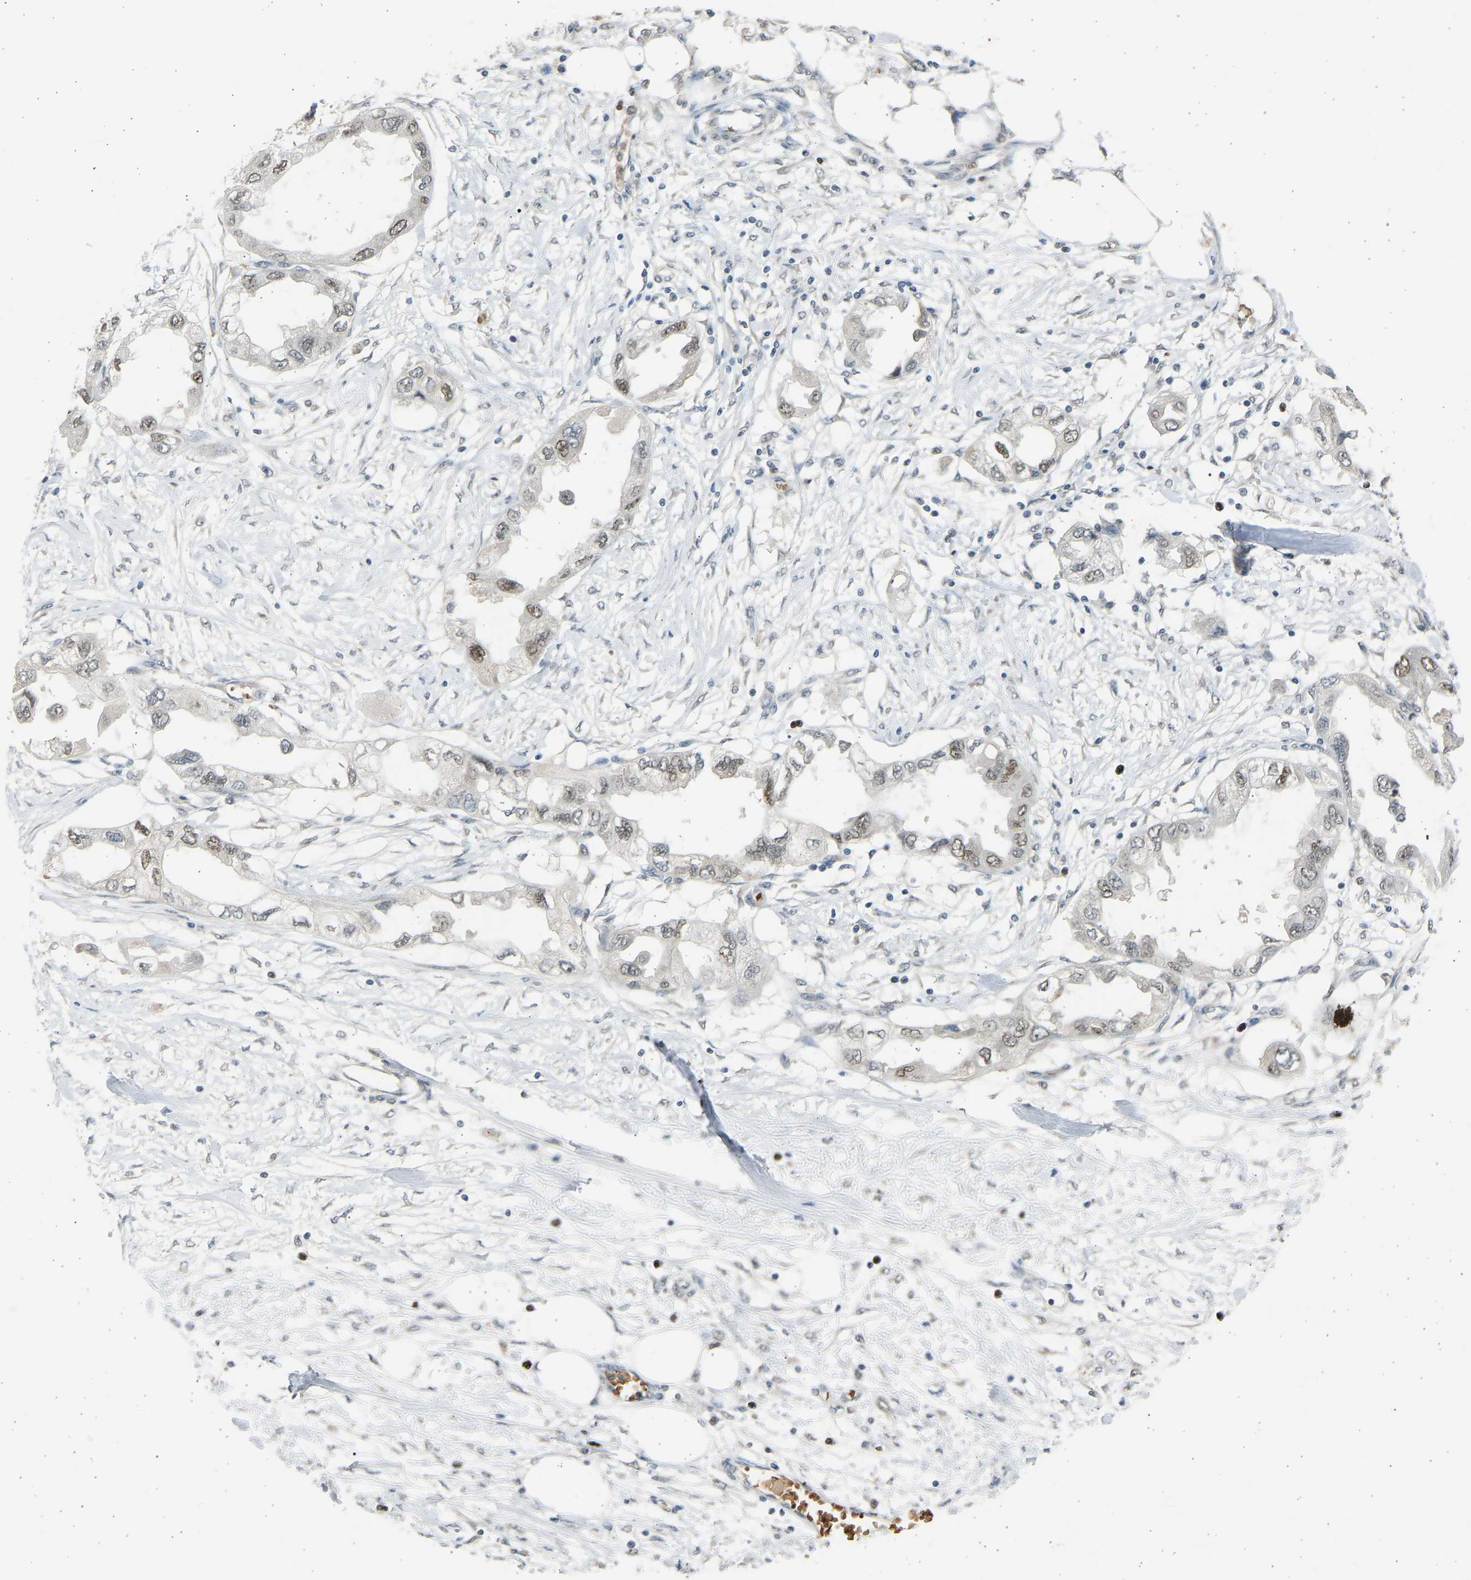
{"staining": {"intensity": "weak", "quantity": "<25%", "location": "nuclear"}, "tissue": "endometrial cancer", "cell_type": "Tumor cells", "image_type": "cancer", "snomed": [{"axis": "morphology", "description": "Adenocarcinoma, NOS"}, {"axis": "topography", "description": "Endometrium"}], "caption": "Human adenocarcinoma (endometrial) stained for a protein using immunohistochemistry reveals no positivity in tumor cells.", "gene": "BIRC2", "patient": {"sex": "female", "age": 67}}